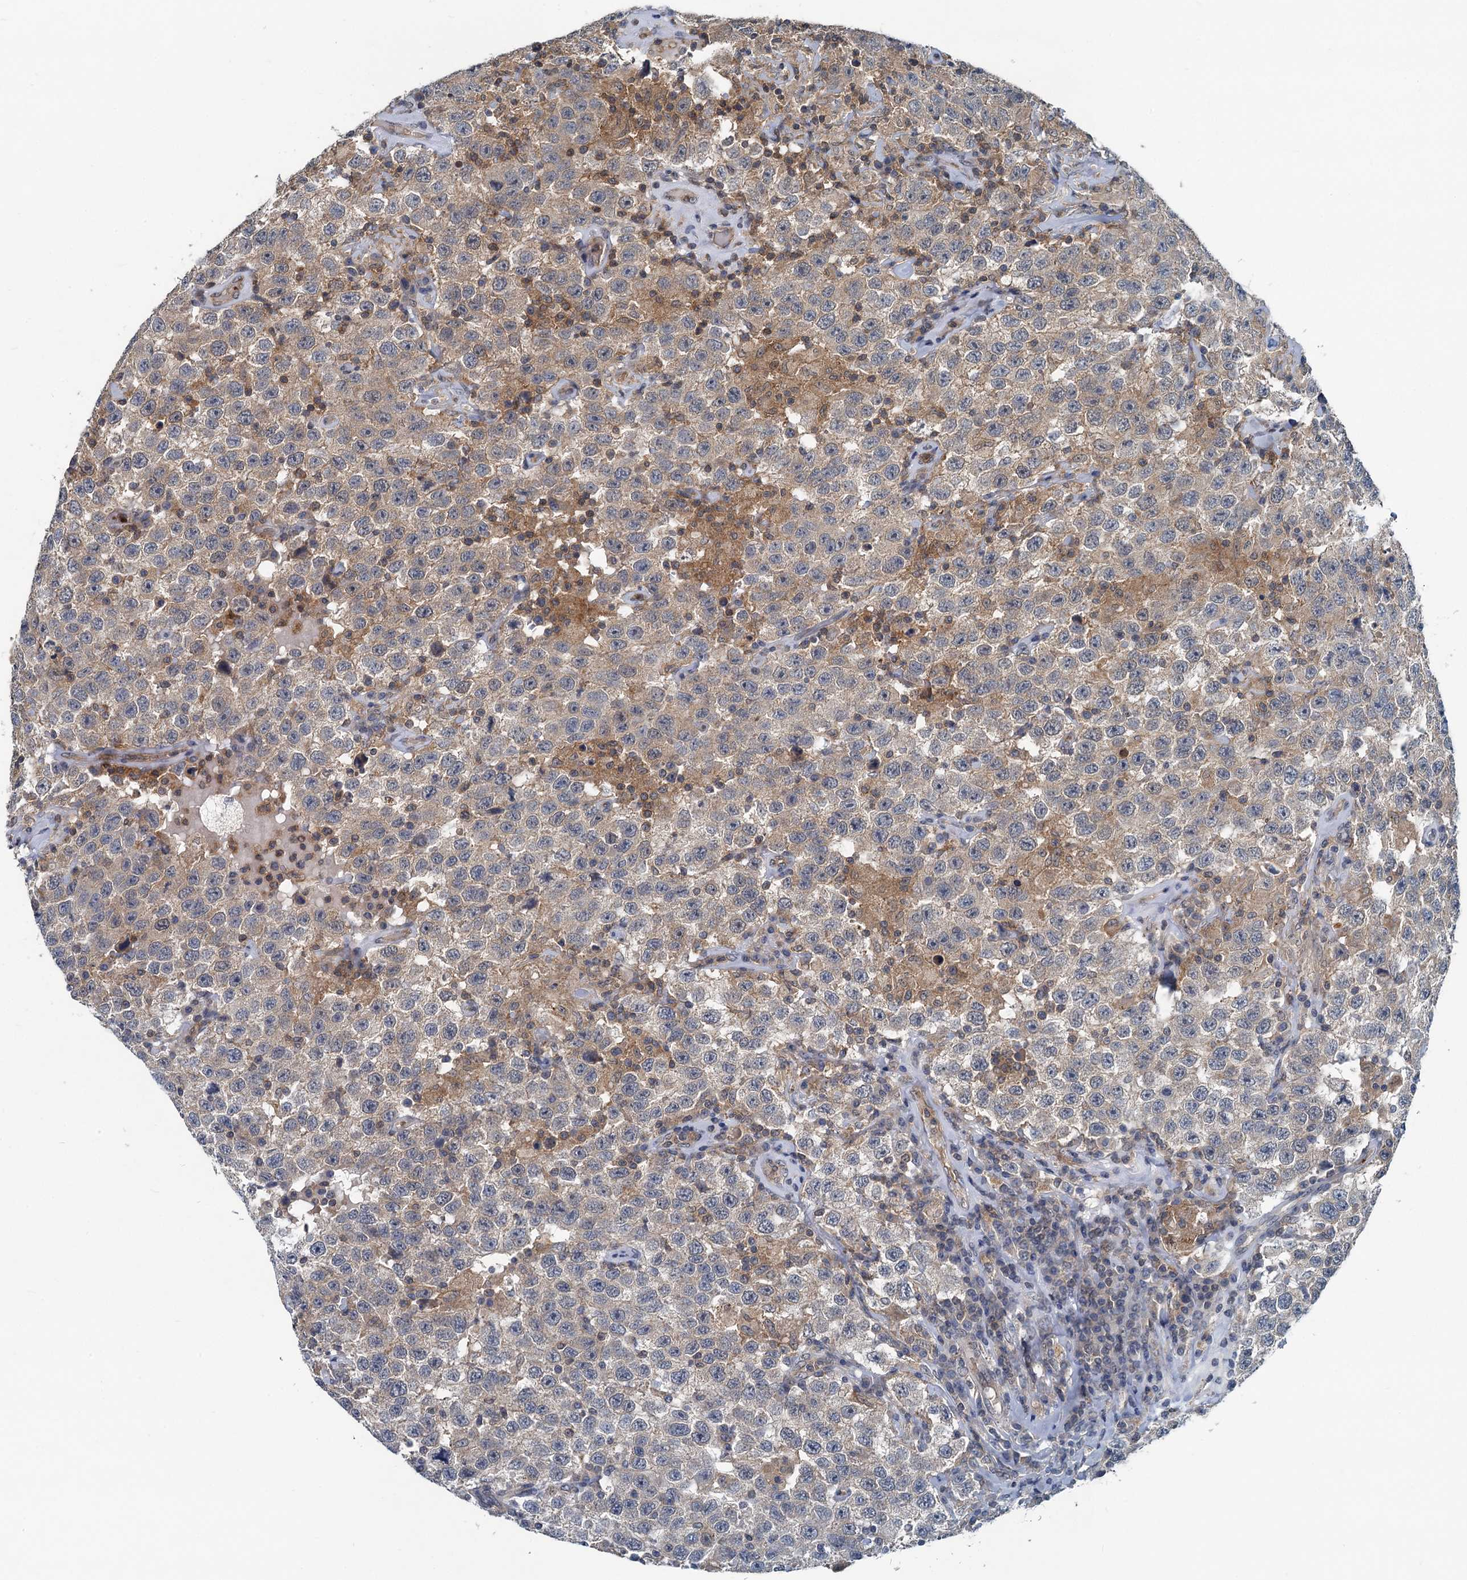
{"staining": {"intensity": "negative", "quantity": "none", "location": "none"}, "tissue": "testis cancer", "cell_type": "Tumor cells", "image_type": "cancer", "snomed": [{"axis": "morphology", "description": "Seminoma, NOS"}, {"axis": "topography", "description": "Testis"}], "caption": "Testis cancer was stained to show a protein in brown. There is no significant positivity in tumor cells.", "gene": "GCLM", "patient": {"sex": "male", "age": 41}}